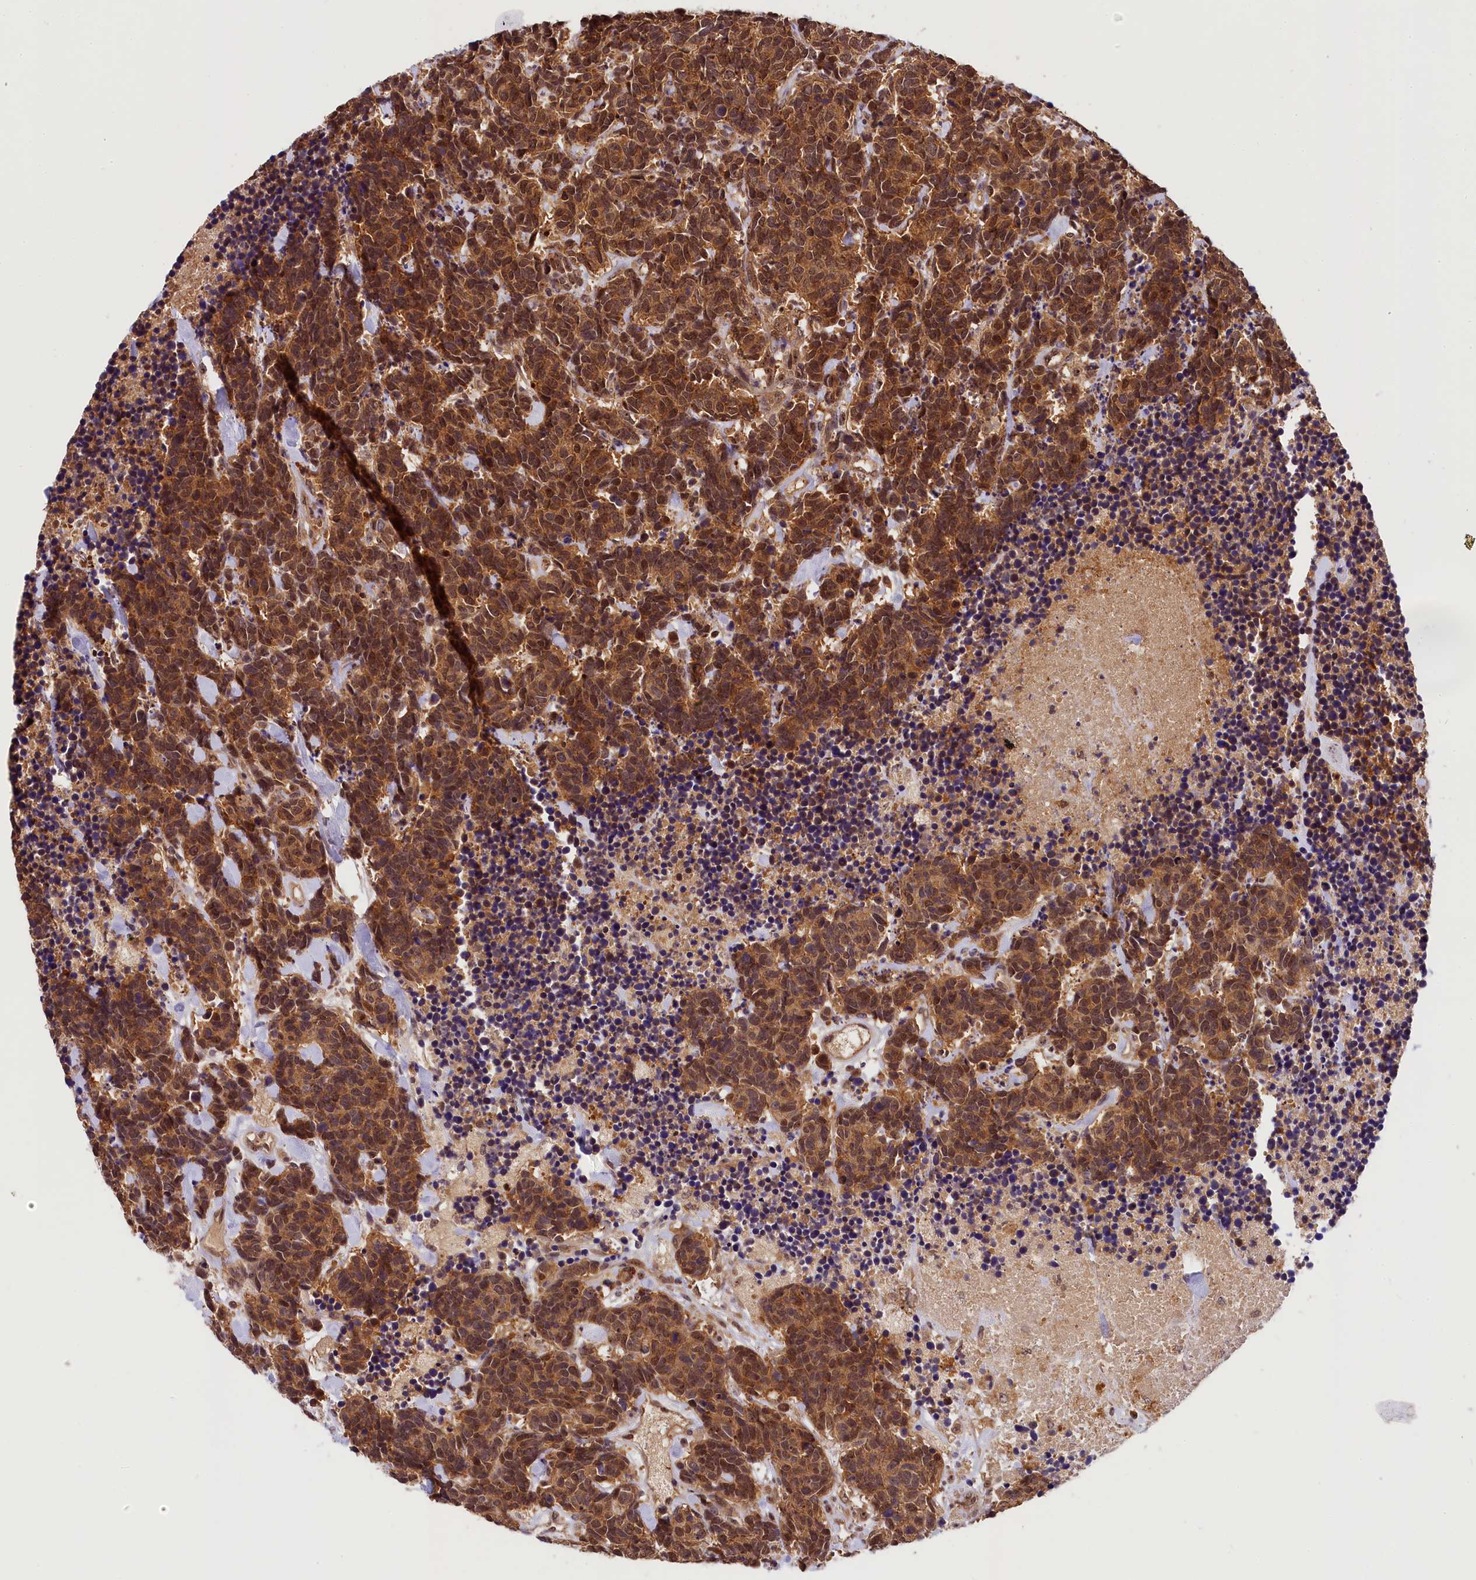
{"staining": {"intensity": "strong", "quantity": ">75%", "location": "cytoplasmic/membranous,nuclear"}, "tissue": "carcinoid", "cell_type": "Tumor cells", "image_type": "cancer", "snomed": [{"axis": "morphology", "description": "Carcinoma, NOS"}, {"axis": "morphology", "description": "Carcinoid, malignant, NOS"}, {"axis": "topography", "description": "Prostate"}], "caption": "Brown immunohistochemical staining in carcinoma displays strong cytoplasmic/membranous and nuclear positivity in about >75% of tumor cells. The protein is stained brown, and the nuclei are stained in blue (DAB (3,3'-diaminobenzidine) IHC with brightfield microscopy, high magnification).", "gene": "EIF6", "patient": {"sex": "male", "age": 57}}